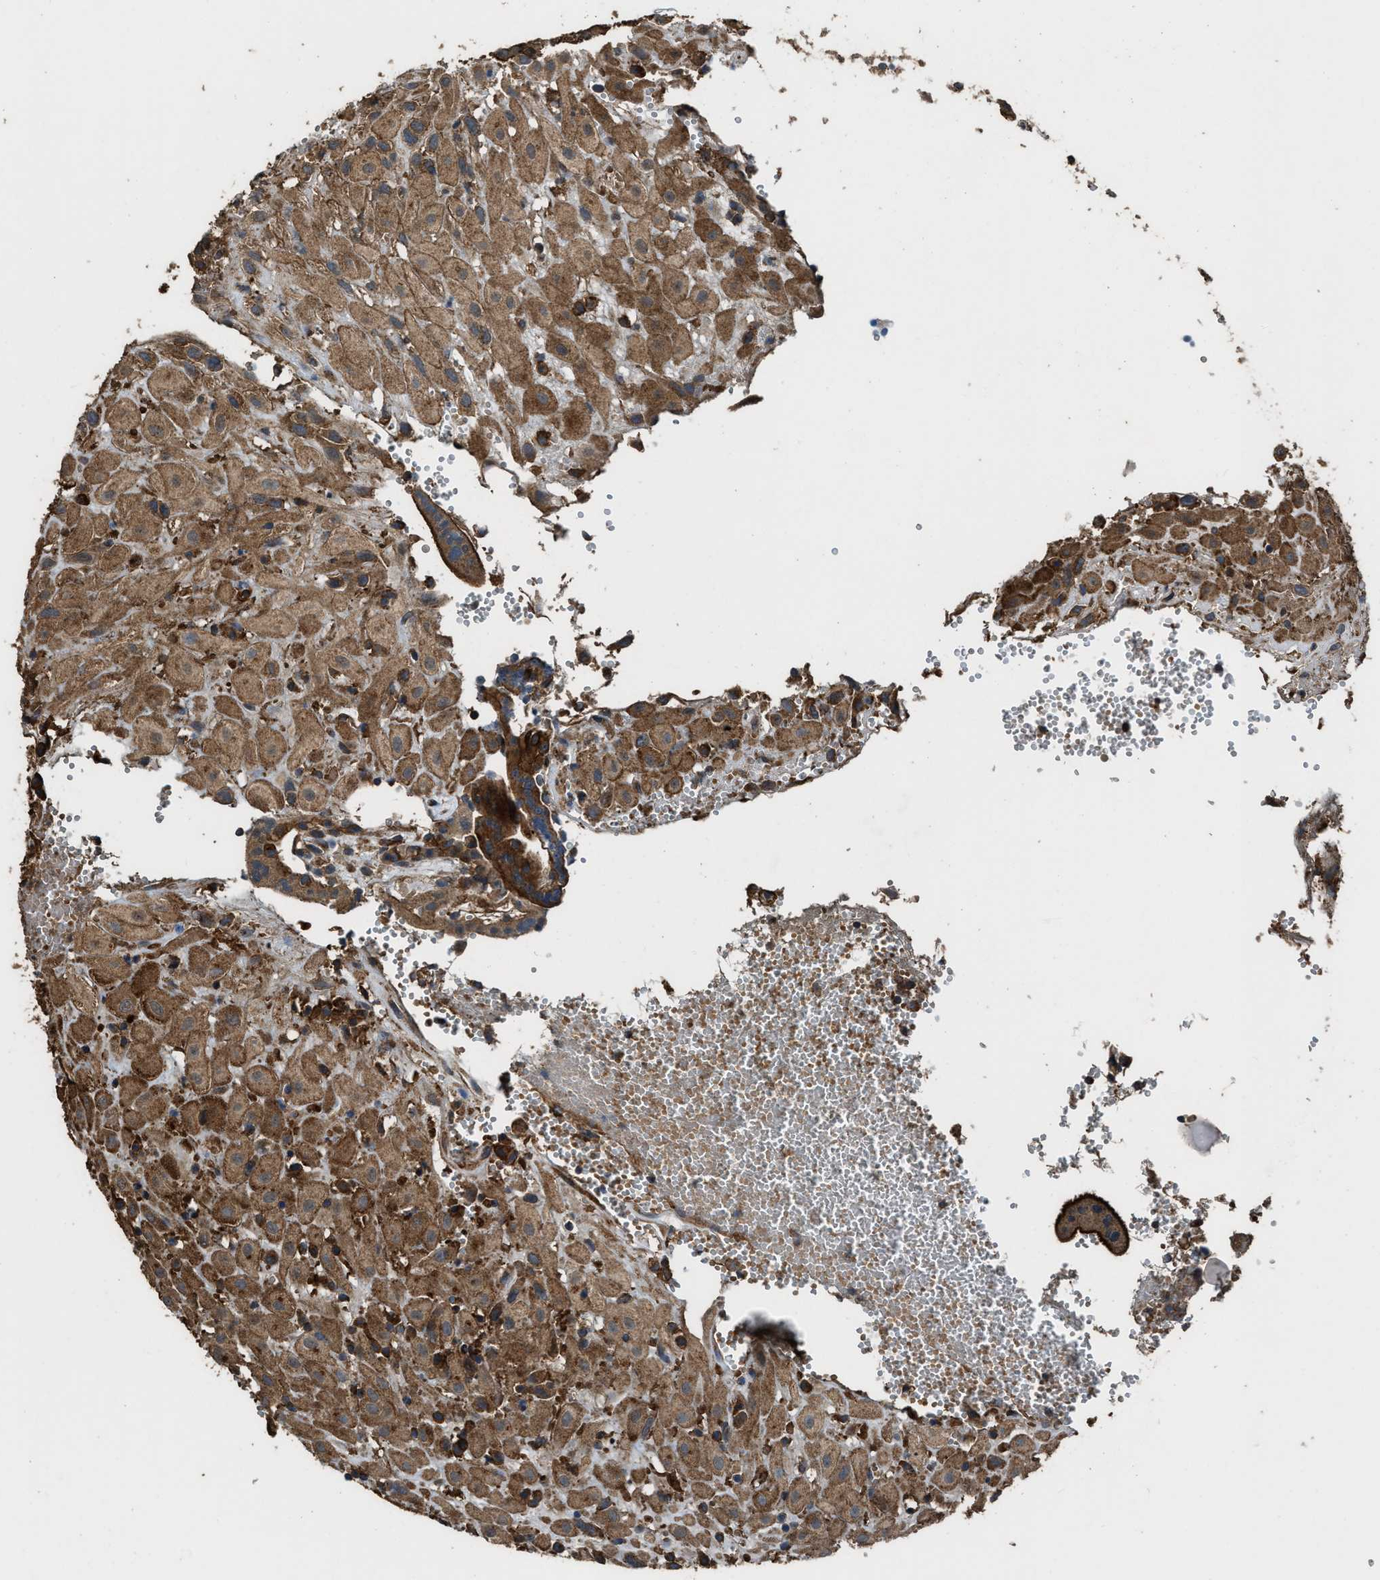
{"staining": {"intensity": "moderate", "quantity": ">75%", "location": "cytoplasmic/membranous"}, "tissue": "placenta", "cell_type": "Decidual cells", "image_type": "normal", "snomed": [{"axis": "morphology", "description": "Normal tissue, NOS"}, {"axis": "topography", "description": "Placenta"}], "caption": "Immunohistochemistry of benign human placenta exhibits medium levels of moderate cytoplasmic/membranous positivity in about >75% of decidual cells. The staining is performed using DAB (3,3'-diaminobenzidine) brown chromogen to label protein expression. The nuclei are counter-stained blue using hematoxylin.", "gene": "MAP3K8", "patient": {"sex": "female", "age": 18}}